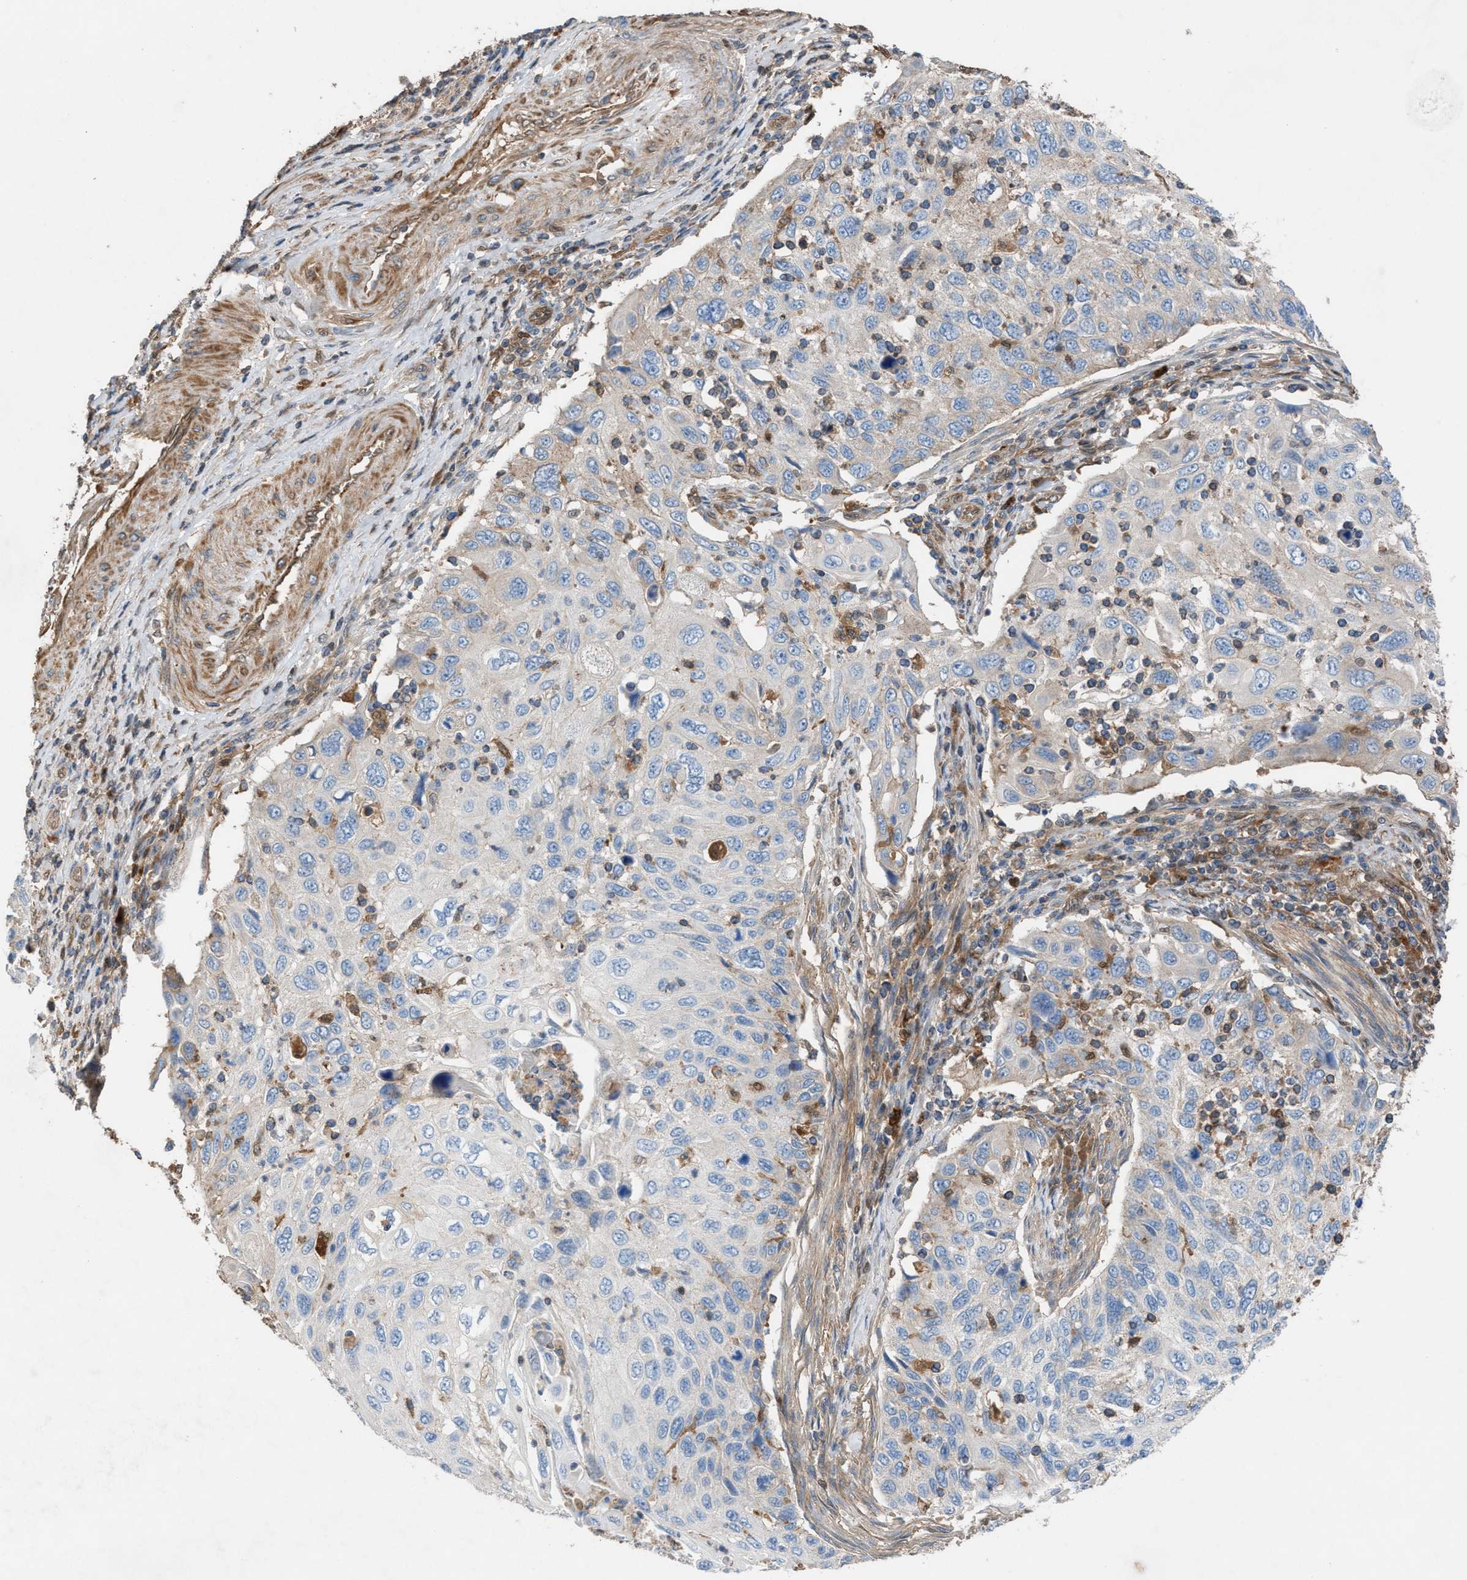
{"staining": {"intensity": "negative", "quantity": "none", "location": "none"}, "tissue": "cervical cancer", "cell_type": "Tumor cells", "image_type": "cancer", "snomed": [{"axis": "morphology", "description": "Squamous cell carcinoma, NOS"}, {"axis": "topography", "description": "Cervix"}], "caption": "Immunohistochemistry of cervical cancer (squamous cell carcinoma) displays no positivity in tumor cells.", "gene": "TPK1", "patient": {"sex": "female", "age": 70}}